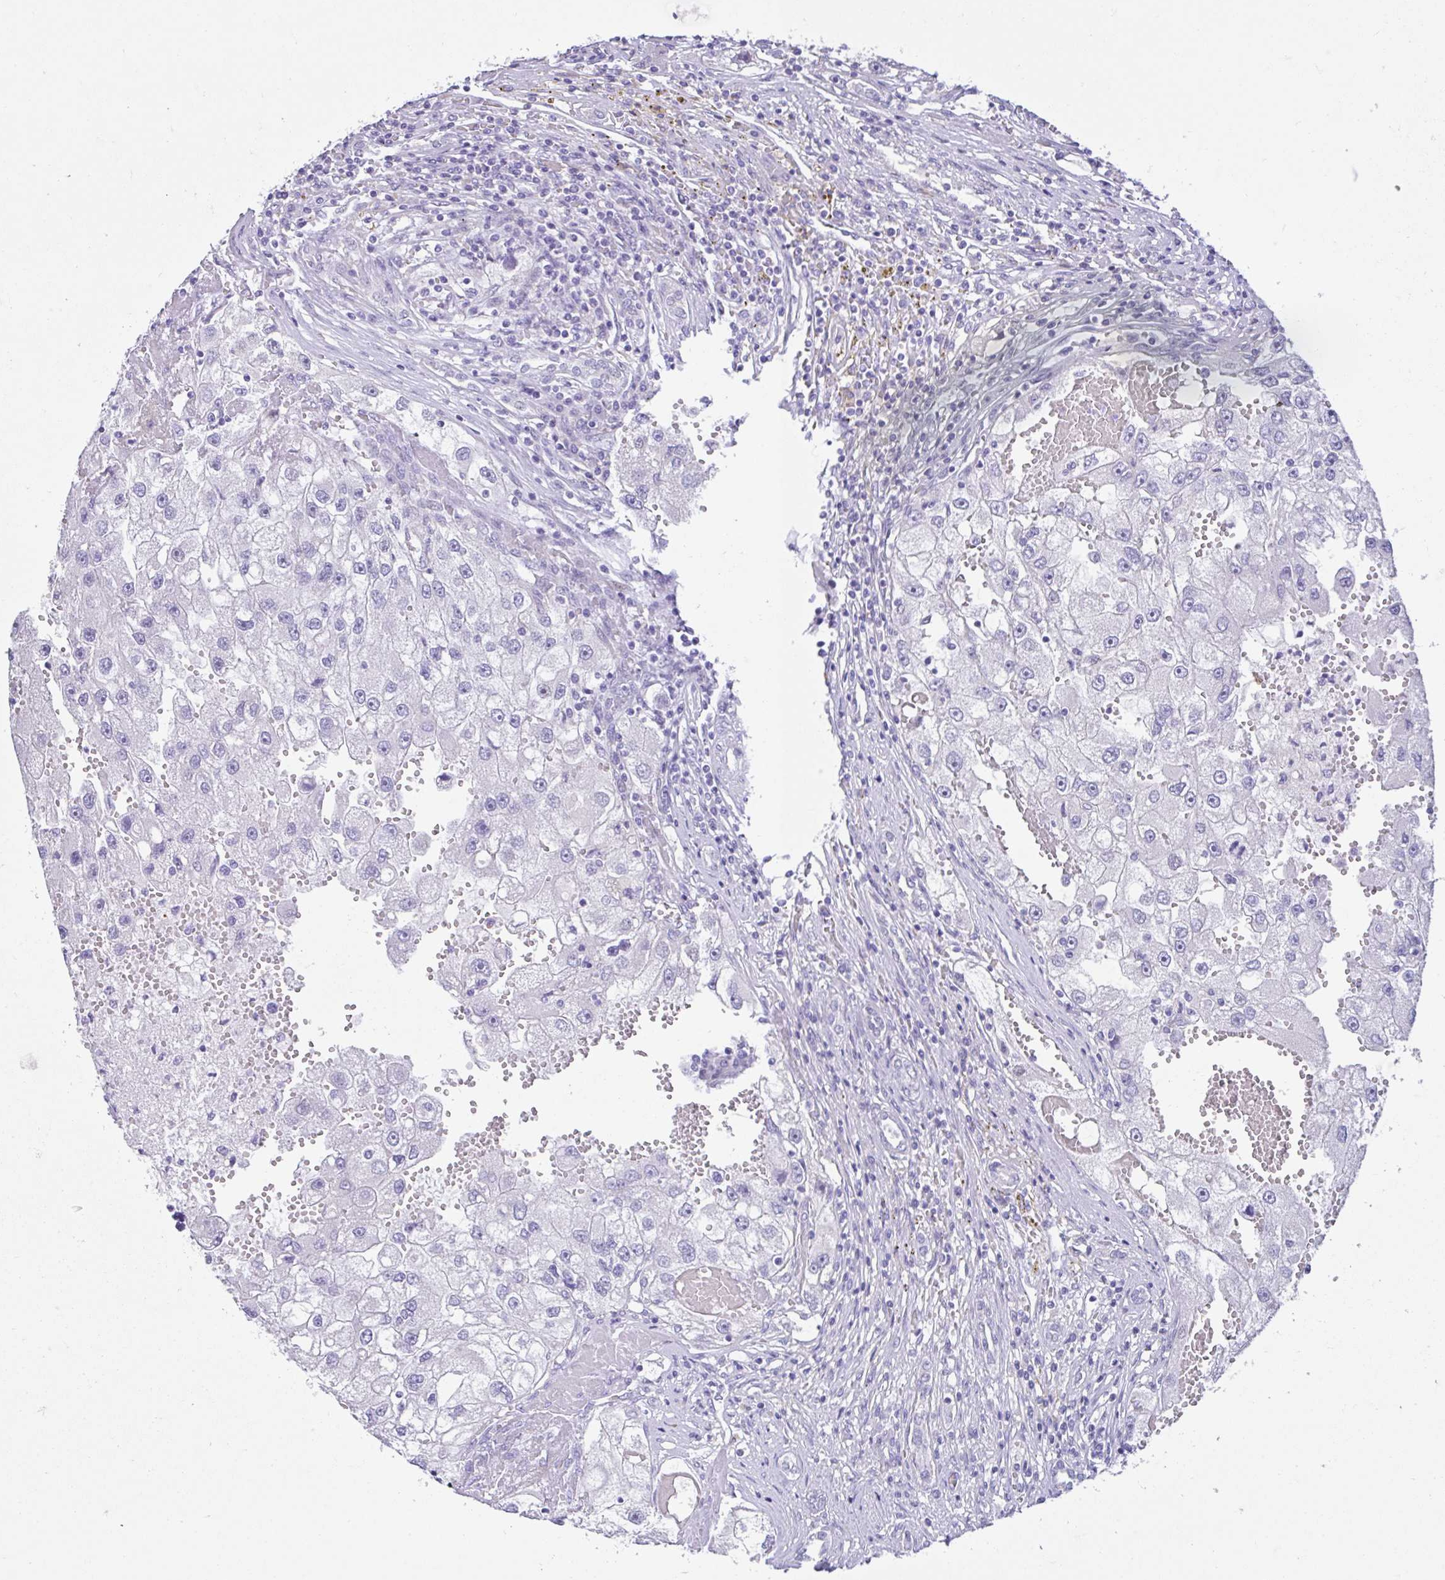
{"staining": {"intensity": "negative", "quantity": "none", "location": "none"}, "tissue": "renal cancer", "cell_type": "Tumor cells", "image_type": "cancer", "snomed": [{"axis": "morphology", "description": "Adenocarcinoma, NOS"}, {"axis": "topography", "description": "Kidney"}], "caption": "This is a micrograph of IHC staining of adenocarcinoma (renal), which shows no staining in tumor cells. (IHC, brightfield microscopy, high magnification).", "gene": "NHLH2", "patient": {"sex": "male", "age": 63}}